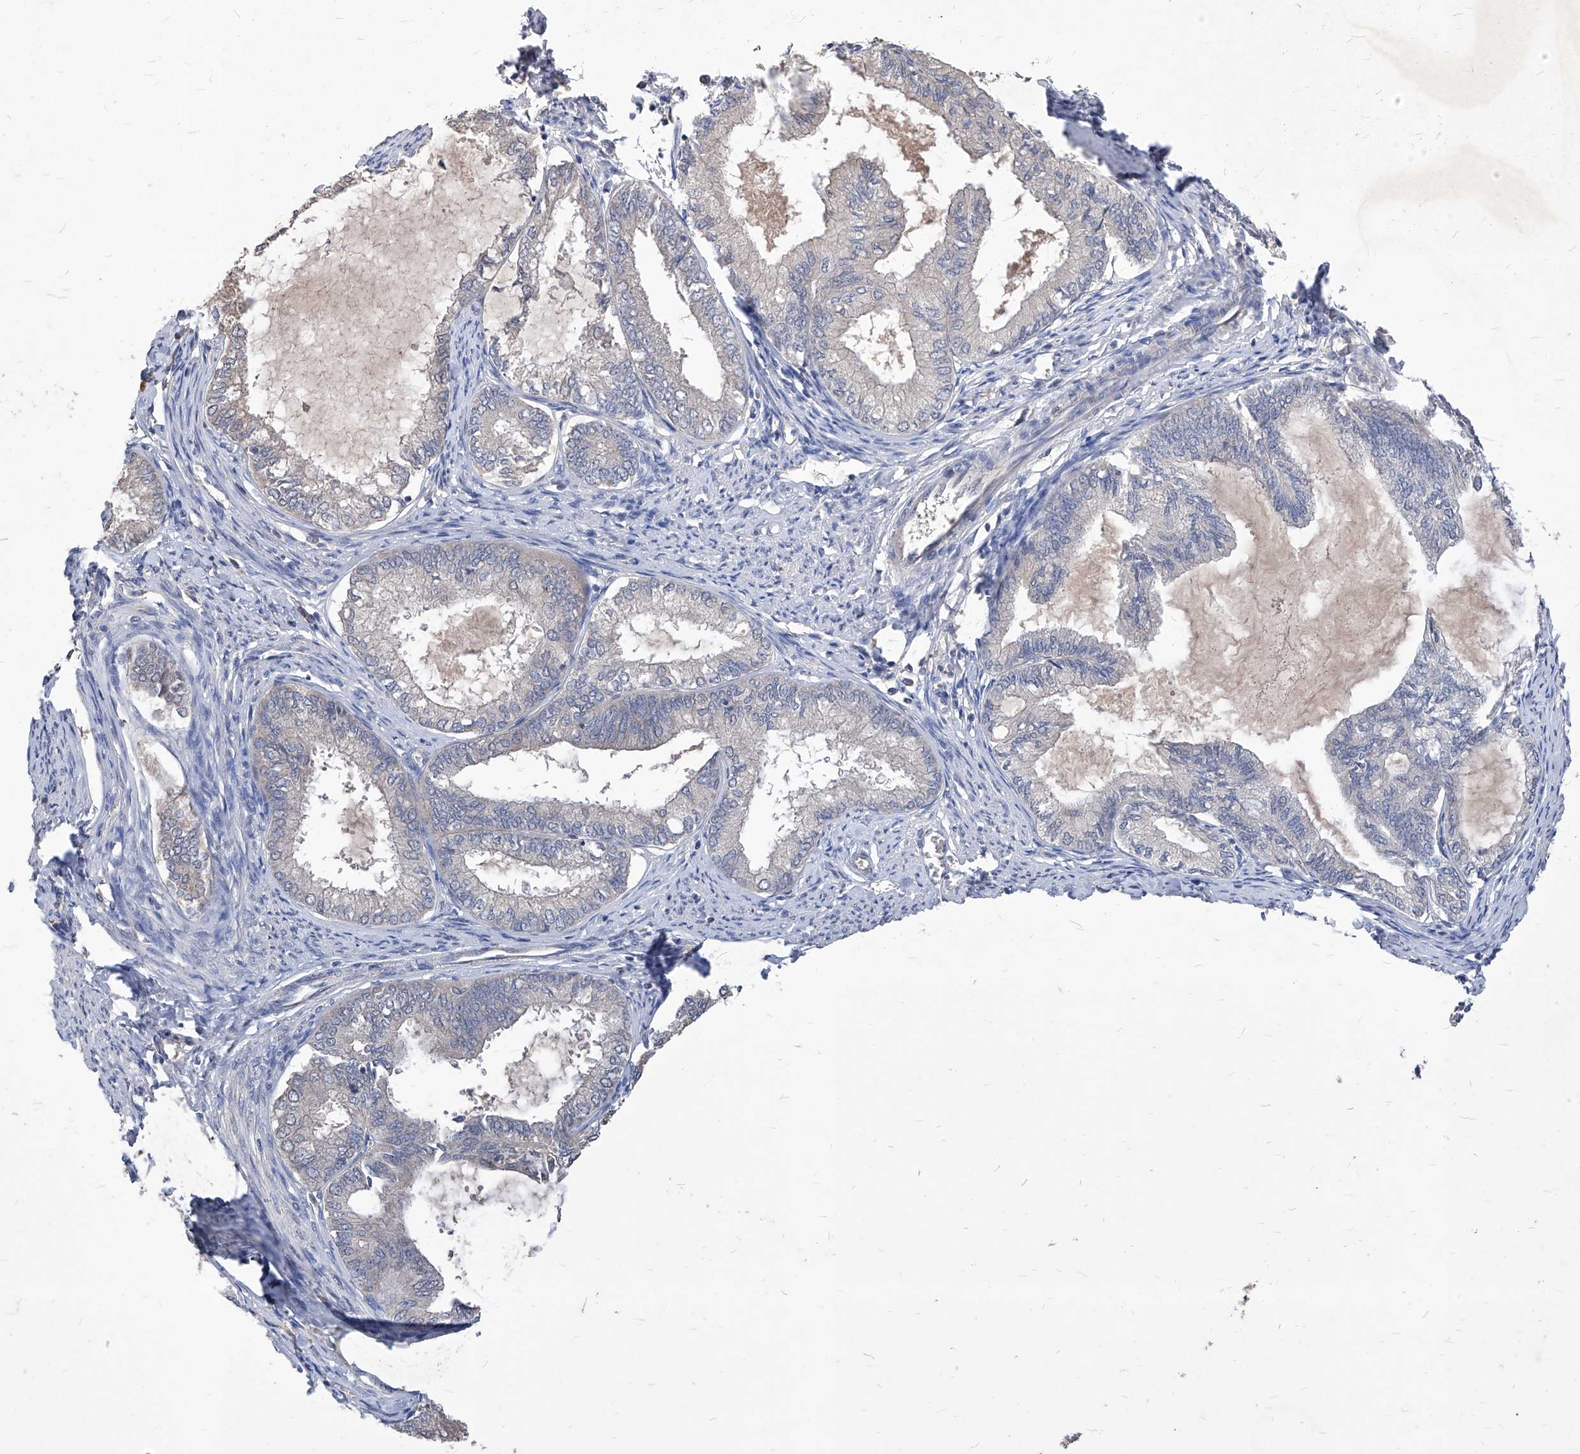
{"staining": {"intensity": "negative", "quantity": "none", "location": "none"}, "tissue": "endometrial cancer", "cell_type": "Tumor cells", "image_type": "cancer", "snomed": [{"axis": "morphology", "description": "Adenocarcinoma, NOS"}, {"axis": "topography", "description": "Endometrium"}], "caption": "Endometrial cancer stained for a protein using immunohistochemistry reveals no positivity tumor cells.", "gene": "SYNGR1", "patient": {"sex": "female", "age": 86}}